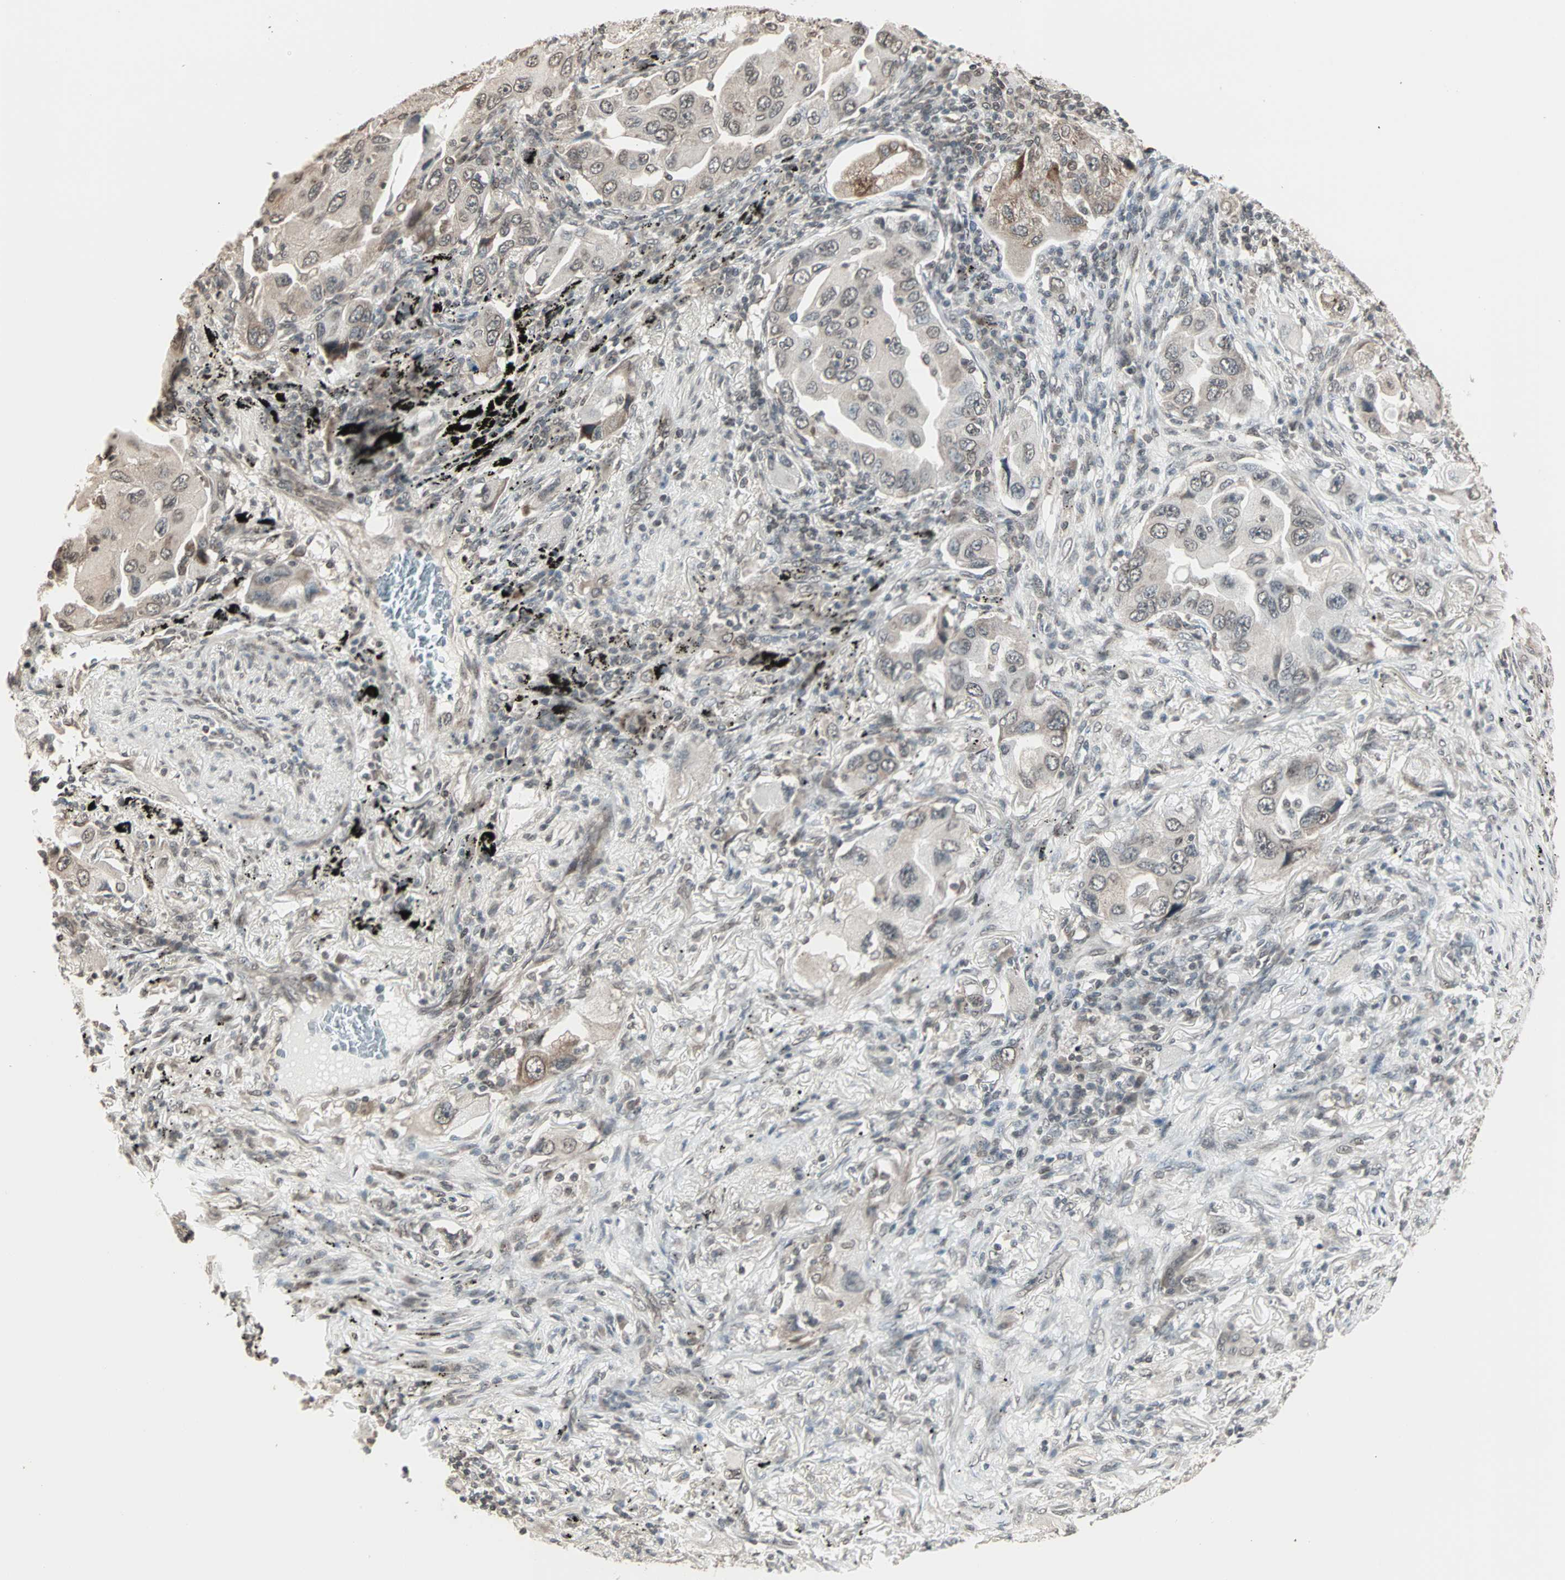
{"staining": {"intensity": "moderate", "quantity": "25%-75%", "location": "cytoplasmic/membranous"}, "tissue": "lung cancer", "cell_type": "Tumor cells", "image_type": "cancer", "snomed": [{"axis": "morphology", "description": "Adenocarcinoma, NOS"}, {"axis": "topography", "description": "Lung"}], "caption": "The image exhibits a brown stain indicating the presence of a protein in the cytoplasmic/membranous of tumor cells in lung adenocarcinoma.", "gene": "CBLC", "patient": {"sex": "female", "age": 65}}